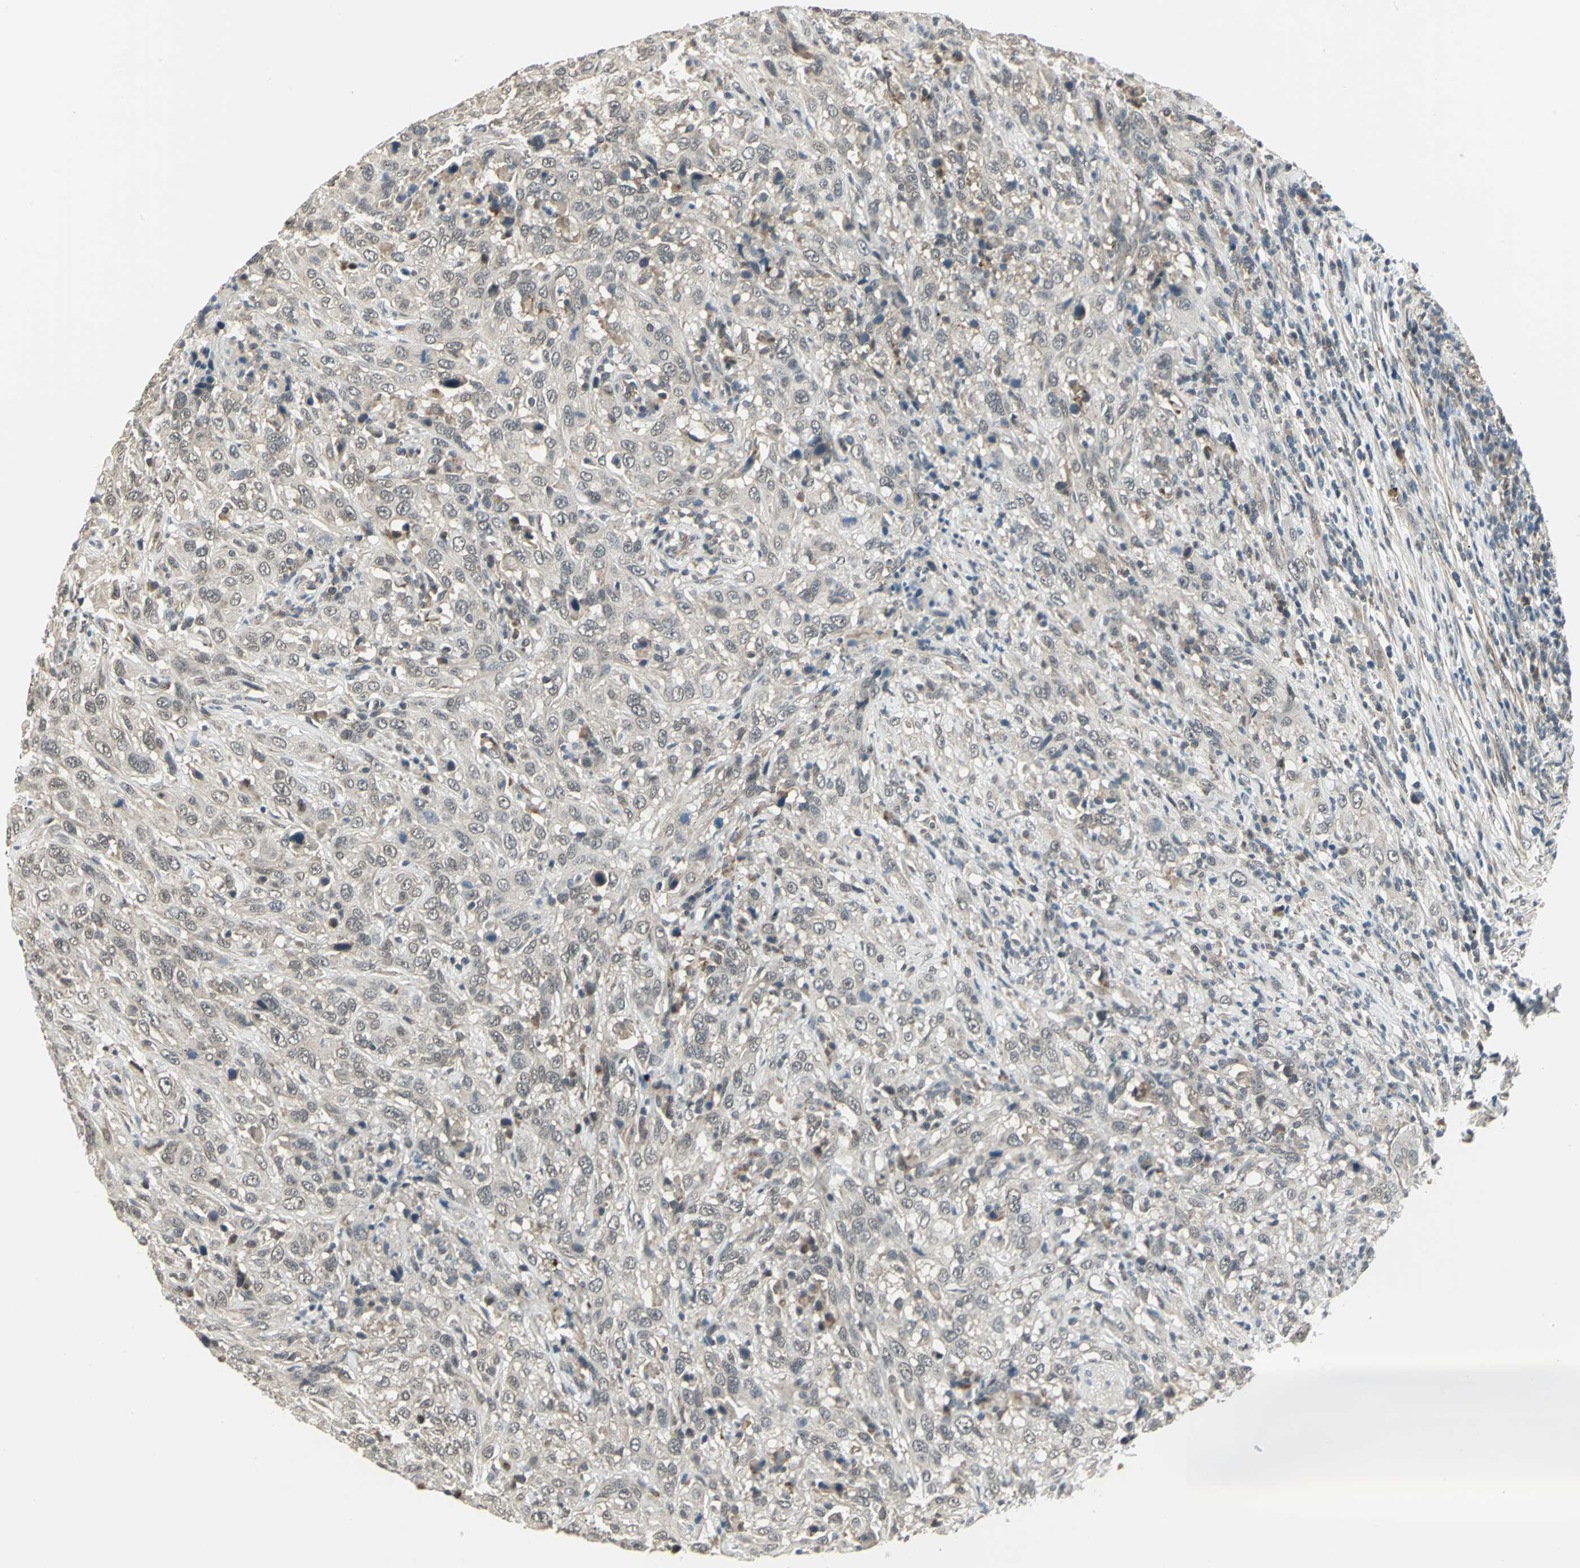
{"staining": {"intensity": "weak", "quantity": "<25%", "location": "cytoplasmic/membranous"}, "tissue": "urothelial cancer", "cell_type": "Tumor cells", "image_type": "cancer", "snomed": [{"axis": "morphology", "description": "Urothelial carcinoma, High grade"}, {"axis": "topography", "description": "Urinary bladder"}], "caption": "This is an immunohistochemistry (IHC) micrograph of high-grade urothelial carcinoma. There is no staining in tumor cells.", "gene": "PLAGL2", "patient": {"sex": "male", "age": 61}}